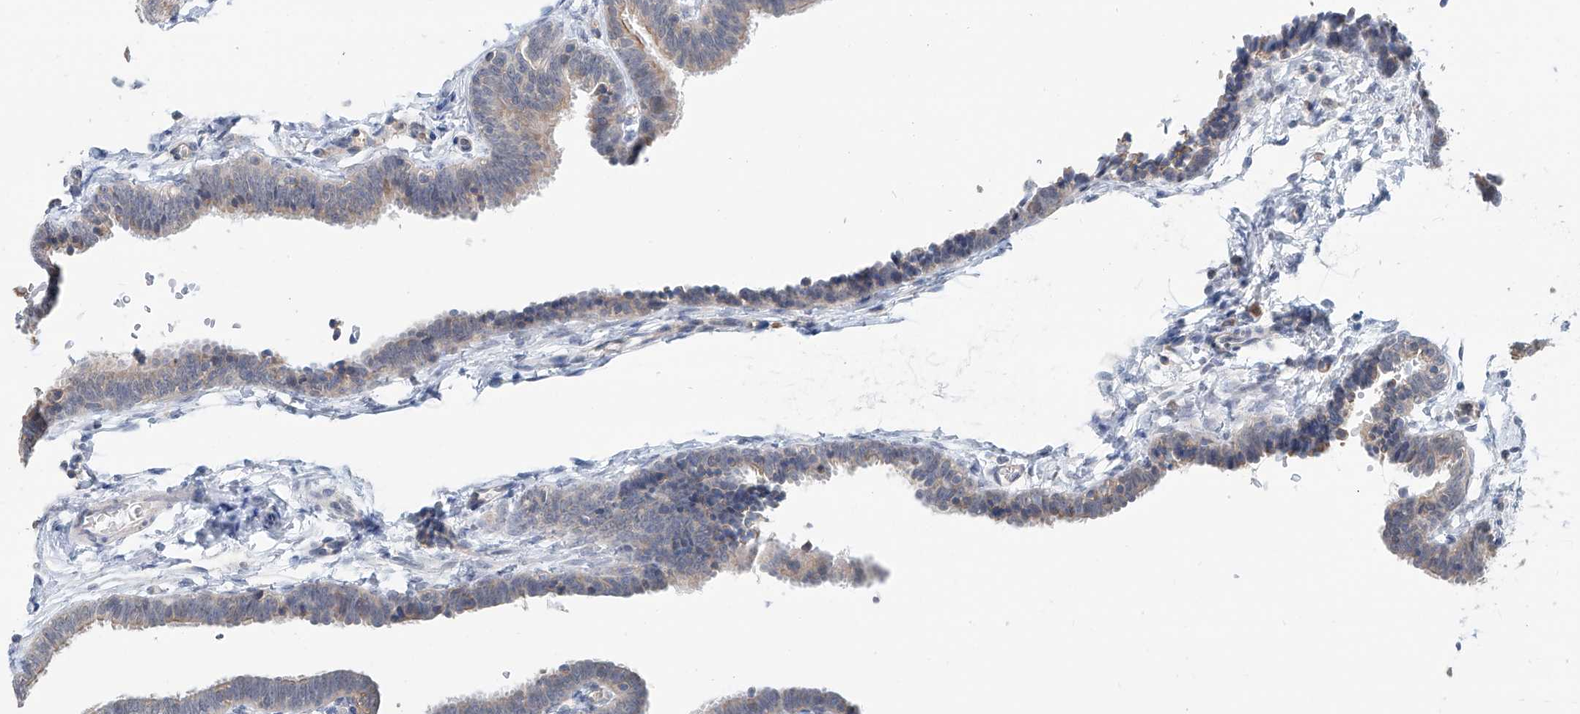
{"staining": {"intensity": "moderate", "quantity": "<25%", "location": "cytoplasmic/membranous"}, "tissue": "fallopian tube", "cell_type": "Glandular cells", "image_type": "normal", "snomed": [{"axis": "morphology", "description": "Normal tissue, NOS"}, {"axis": "topography", "description": "Fallopian tube"}, {"axis": "topography", "description": "Ovary"}], "caption": "Moderate cytoplasmic/membranous protein staining is identified in about <25% of glandular cells in fallopian tube. Nuclei are stained in blue.", "gene": "KCNK10", "patient": {"sex": "female", "age": 23}}